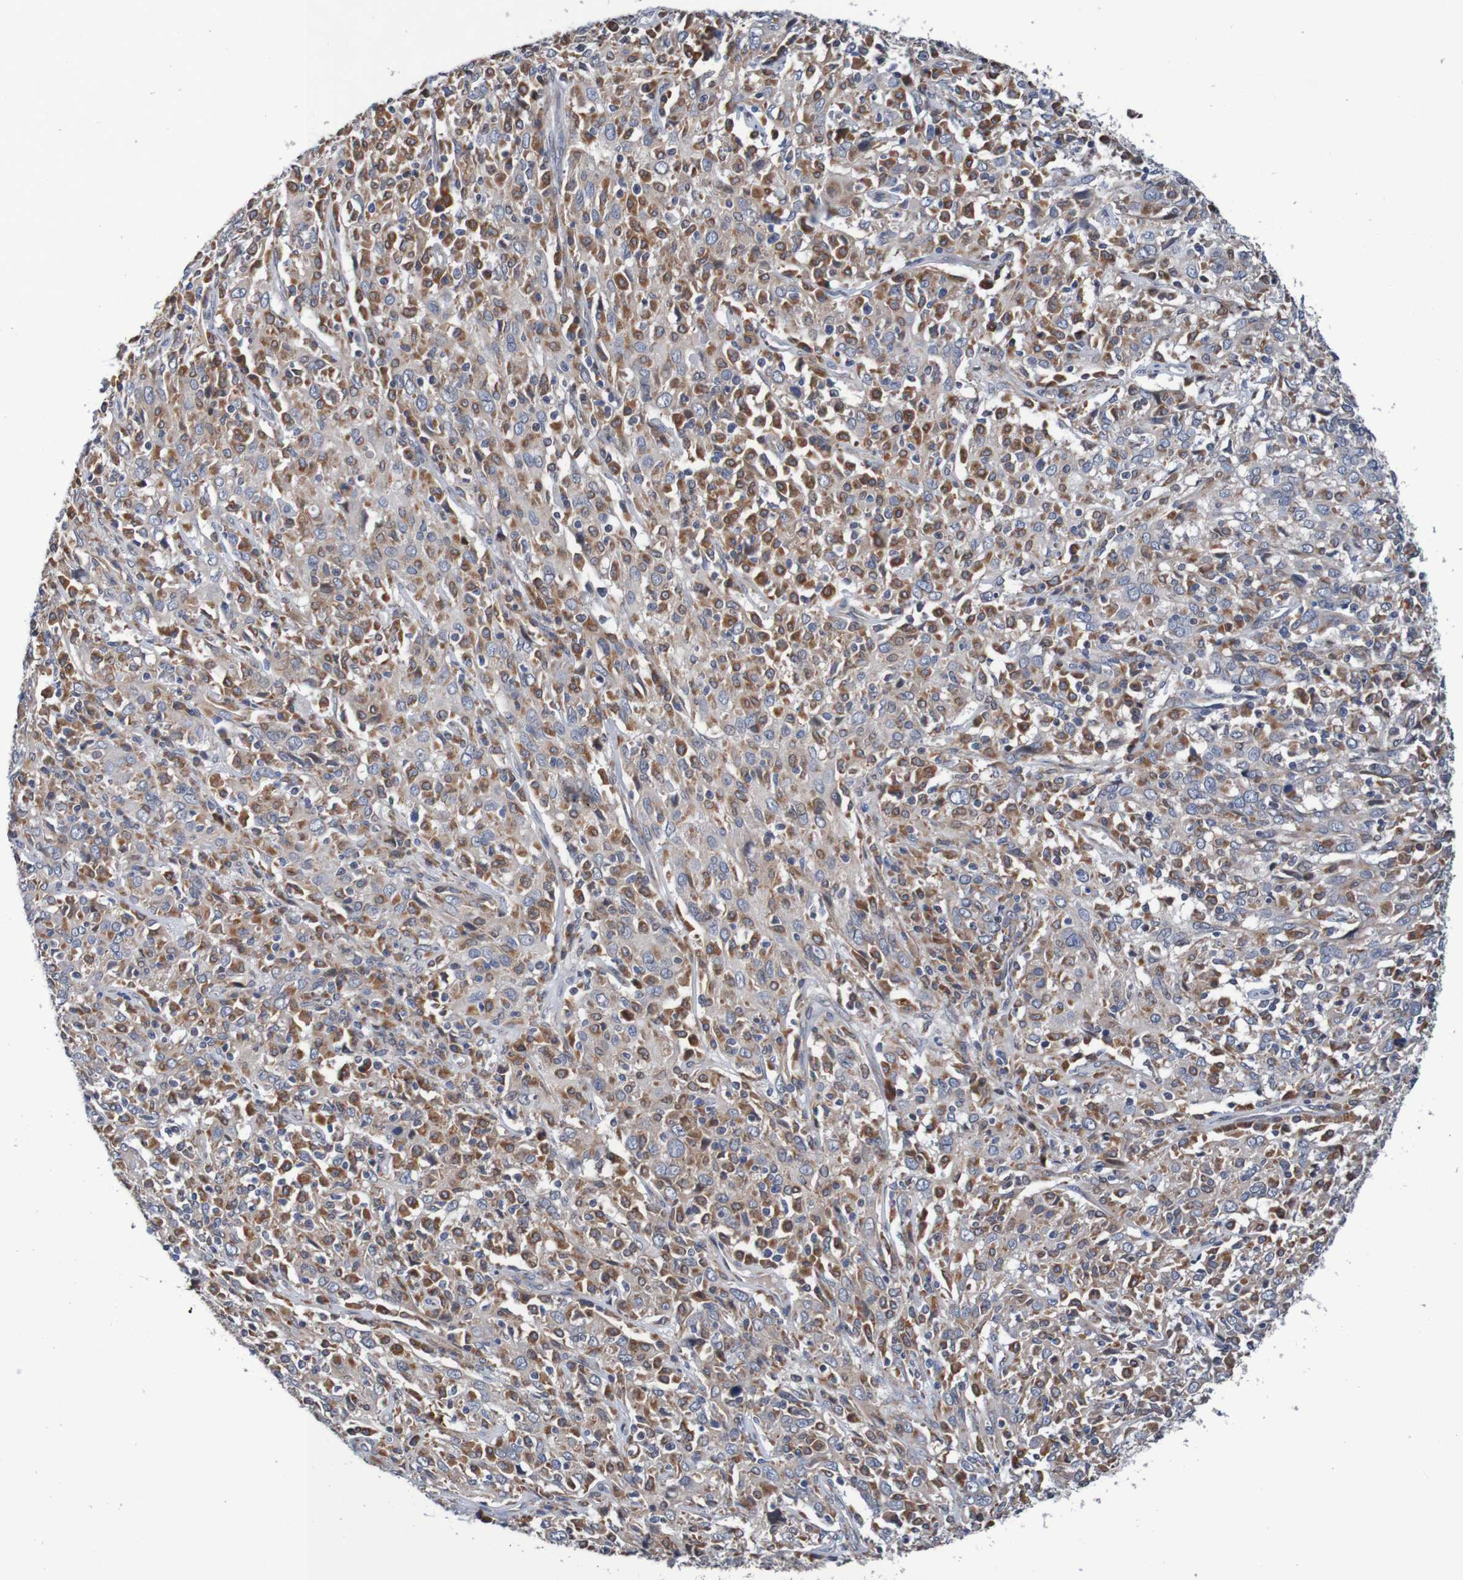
{"staining": {"intensity": "moderate", "quantity": ">75%", "location": "cytoplasmic/membranous"}, "tissue": "cervical cancer", "cell_type": "Tumor cells", "image_type": "cancer", "snomed": [{"axis": "morphology", "description": "Squamous cell carcinoma, NOS"}, {"axis": "topography", "description": "Cervix"}], "caption": "High-magnification brightfield microscopy of squamous cell carcinoma (cervical) stained with DAB (brown) and counterstained with hematoxylin (blue). tumor cells exhibit moderate cytoplasmic/membranous positivity is seen in approximately>75% of cells.", "gene": "FIBP", "patient": {"sex": "female", "age": 46}}